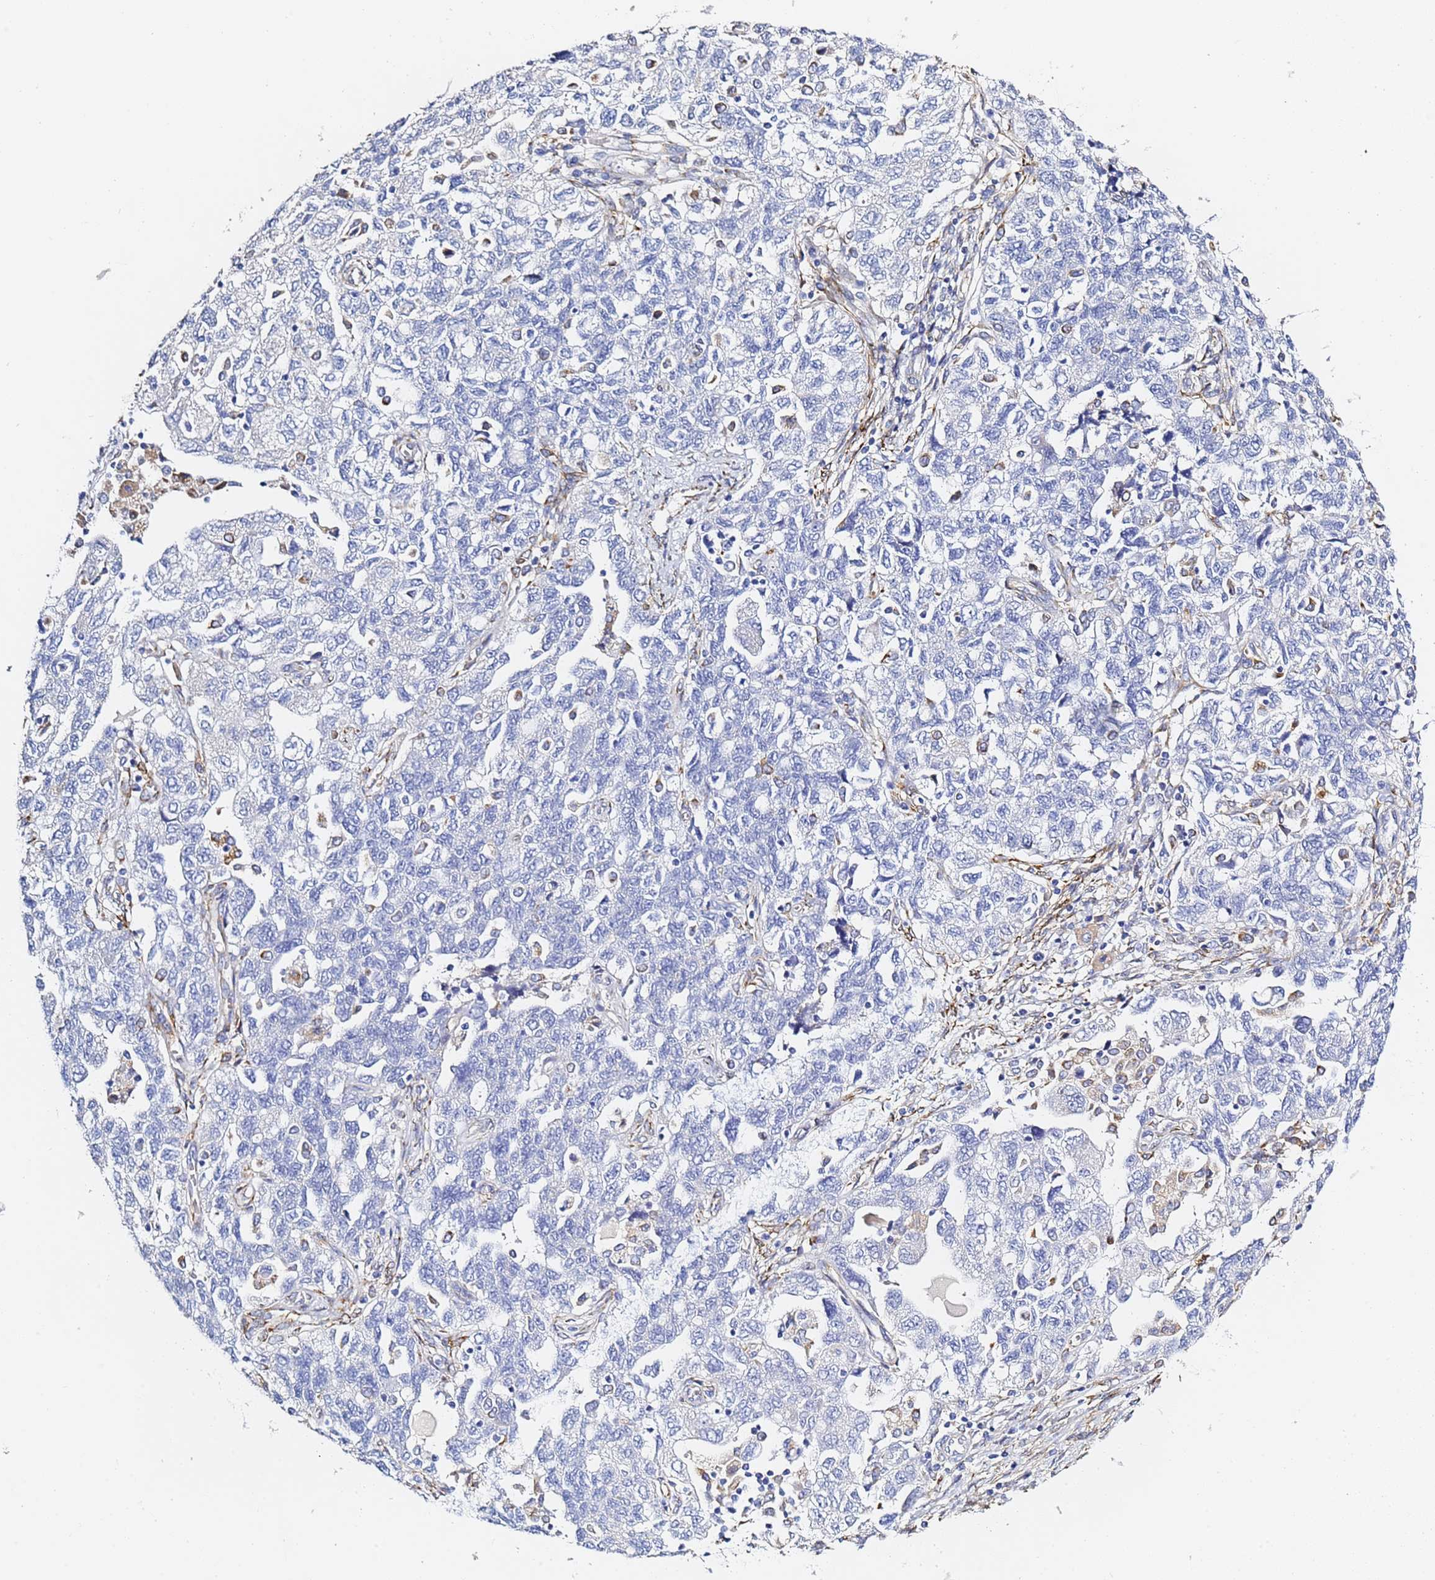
{"staining": {"intensity": "negative", "quantity": "none", "location": "none"}, "tissue": "ovarian cancer", "cell_type": "Tumor cells", "image_type": "cancer", "snomed": [{"axis": "morphology", "description": "Carcinoma, NOS"}, {"axis": "morphology", "description": "Cystadenocarcinoma, serous, NOS"}, {"axis": "topography", "description": "Ovary"}], "caption": "Serous cystadenocarcinoma (ovarian) stained for a protein using IHC exhibits no positivity tumor cells.", "gene": "GDAP2", "patient": {"sex": "female", "age": 69}}